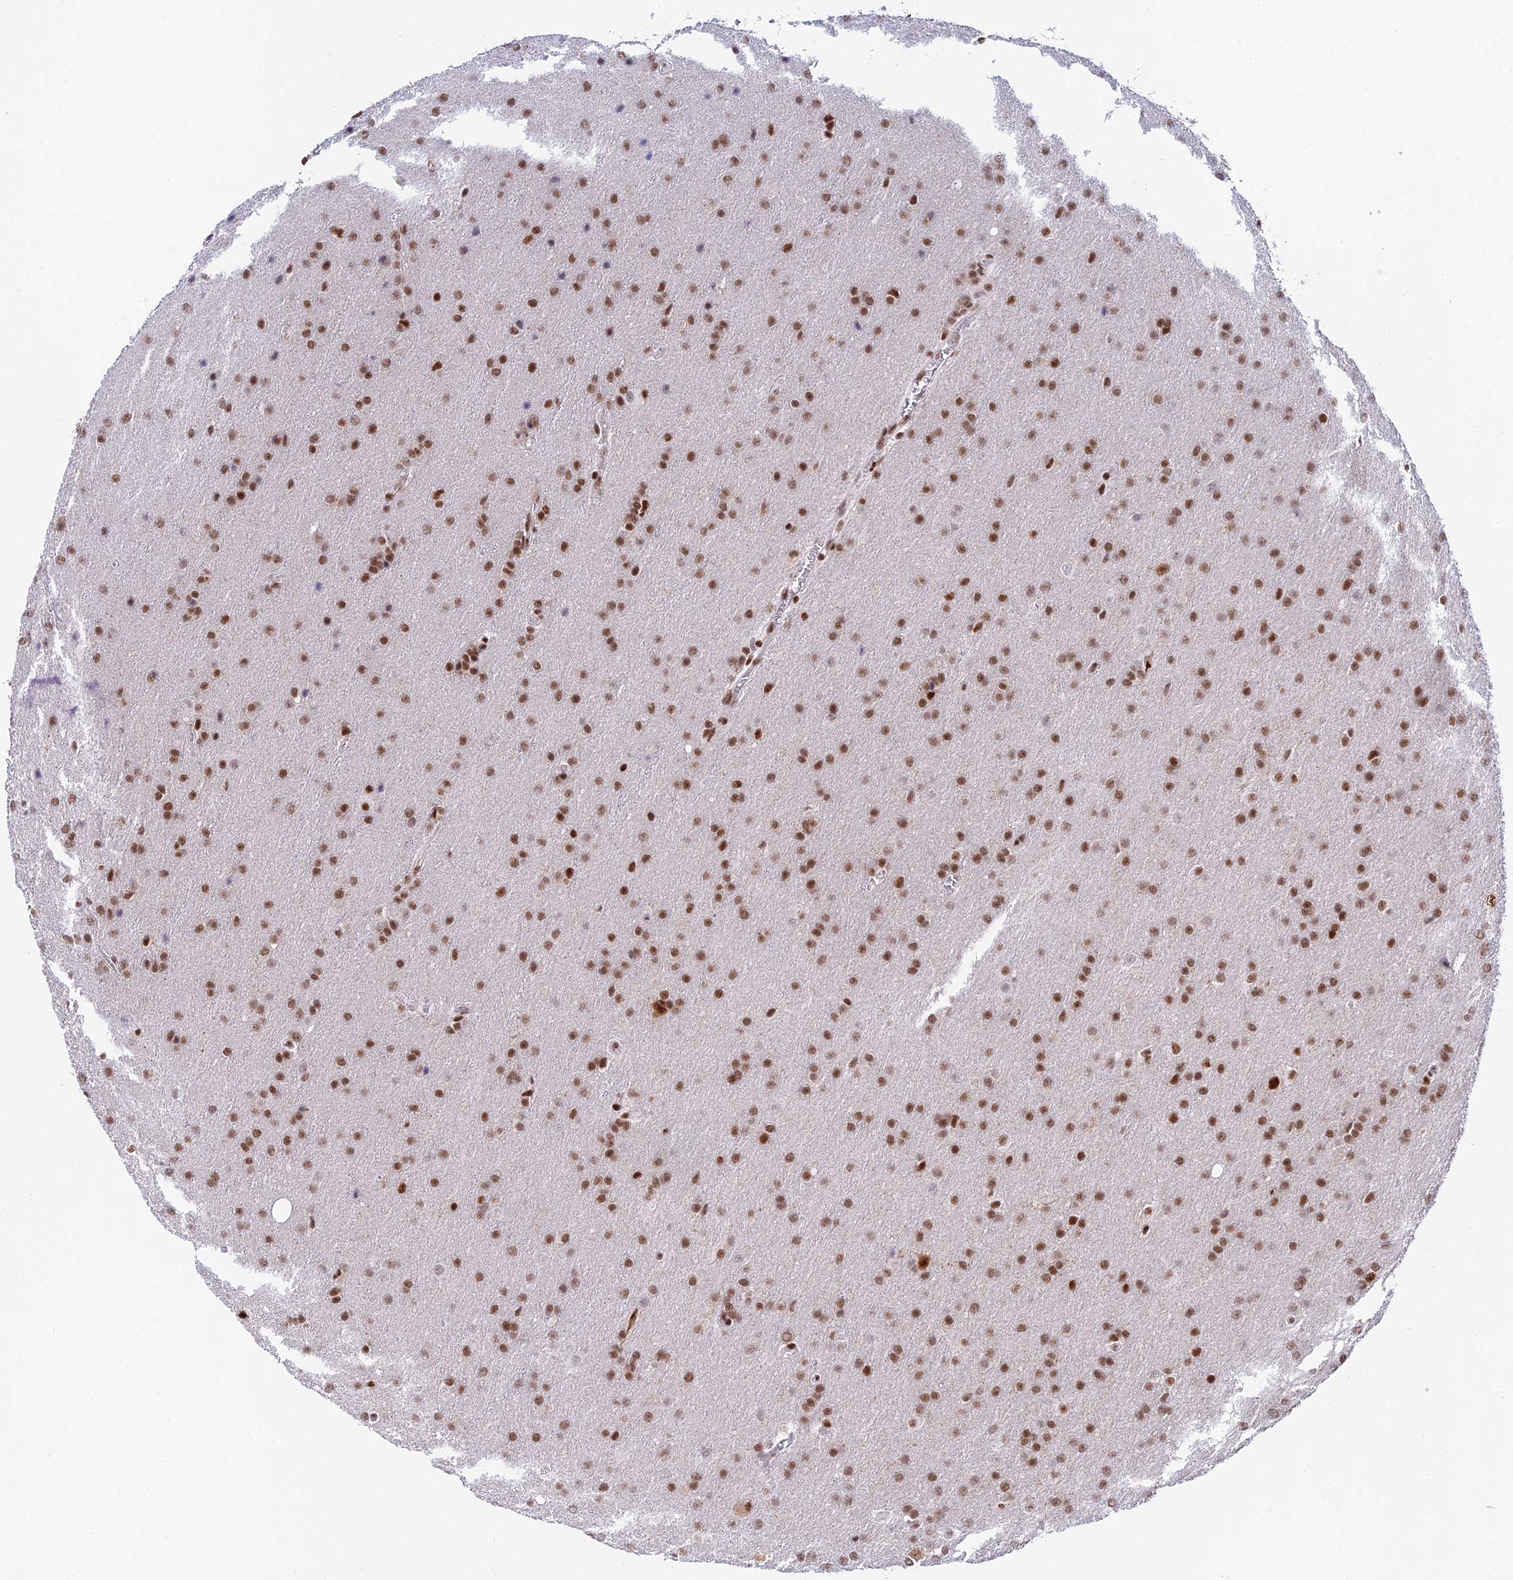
{"staining": {"intensity": "moderate", "quantity": ">75%", "location": "nuclear"}, "tissue": "glioma", "cell_type": "Tumor cells", "image_type": "cancer", "snomed": [{"axis": "morphology", "description": "Glioma, malignant, Low grade"}, {"axis": "topography", "description": "Brain"}], "caption": "Human glioma stained with a brown dye displays moderate nuclear positive expression in about >75% of tumor cells.", "gene": "USP22", "patient": {"sex": "female", "age": 32}}